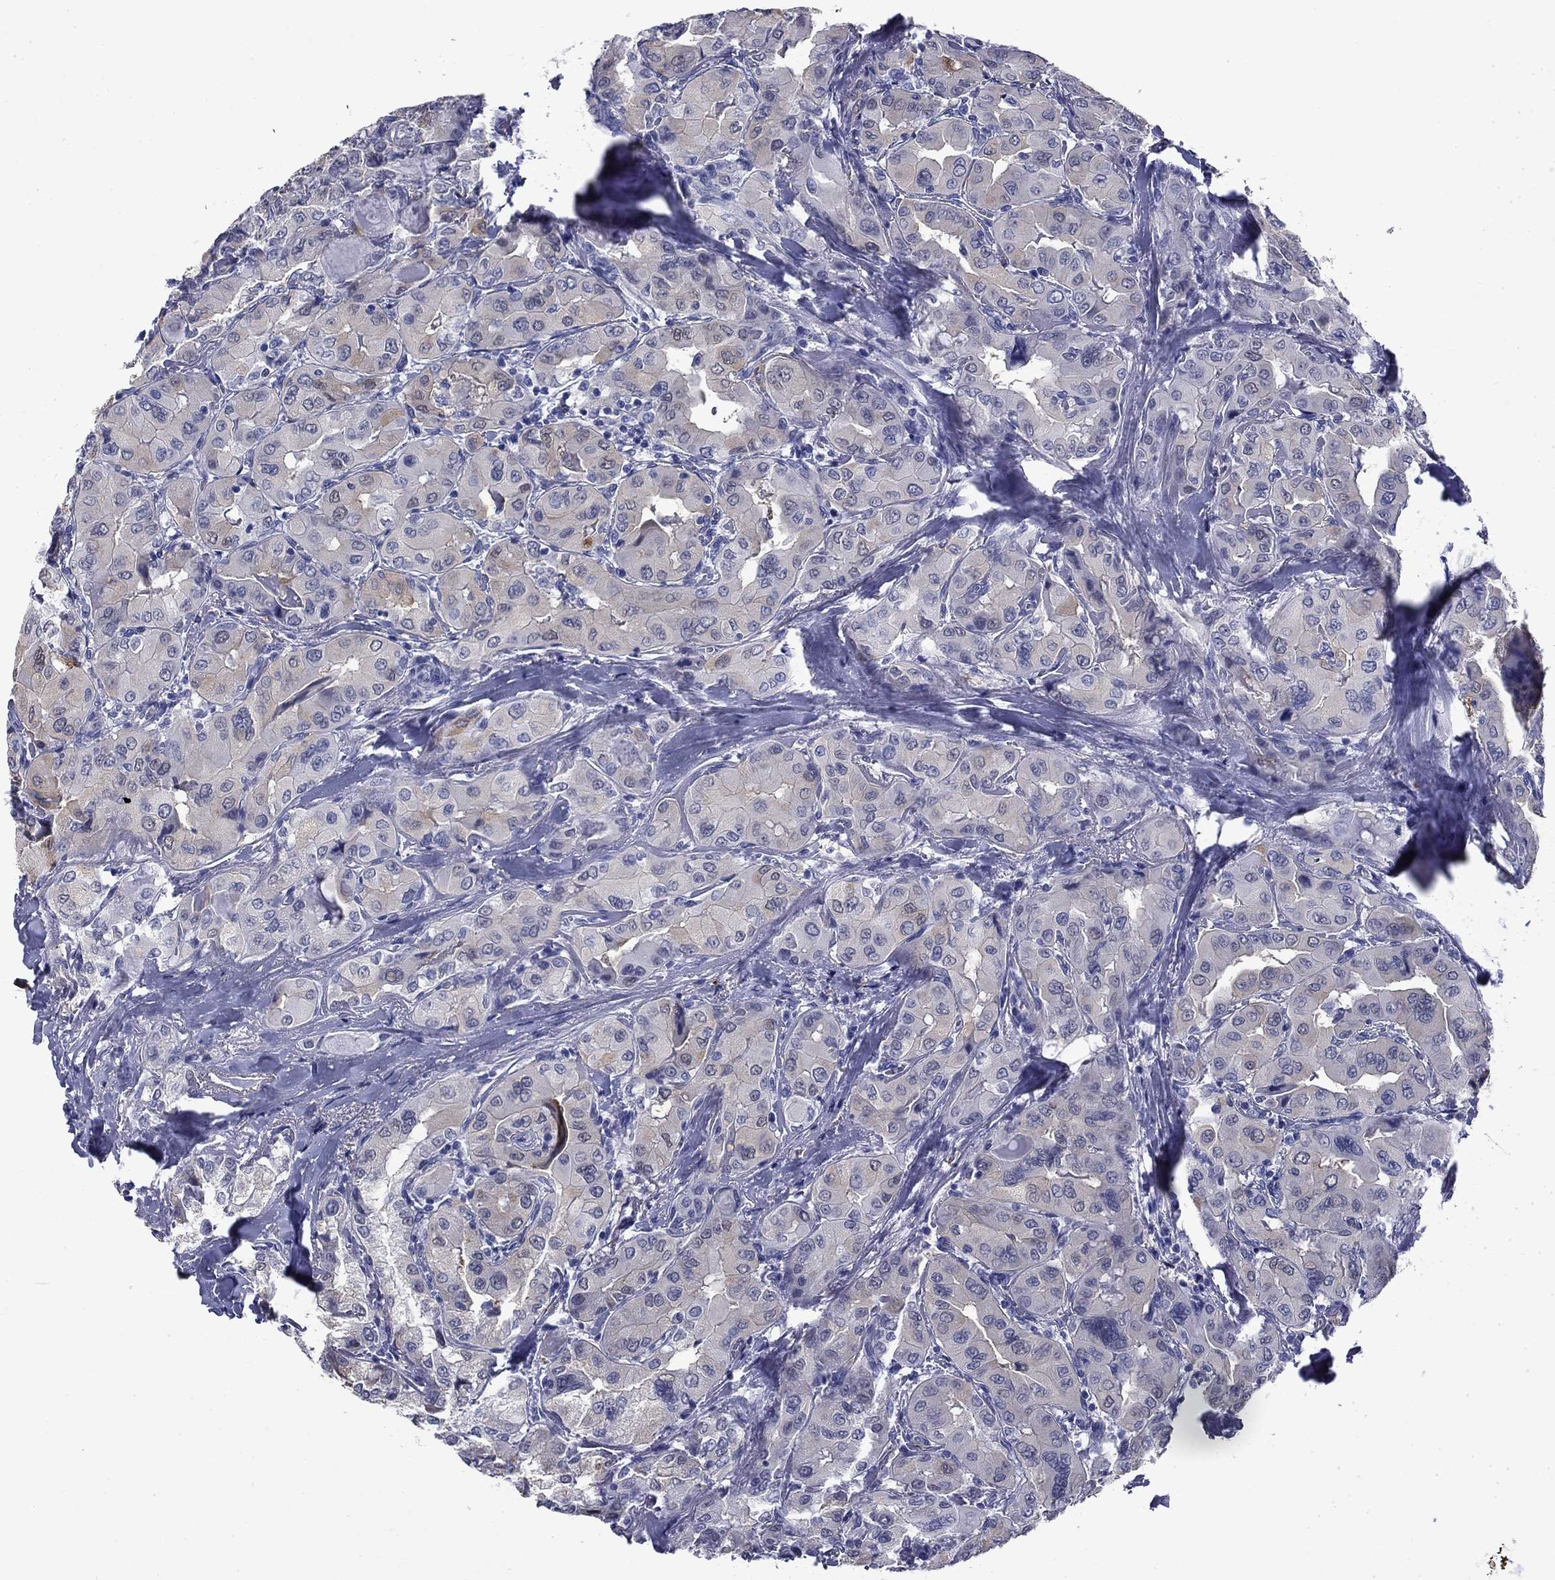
{"staining": {"intensity": "negative", "quantity": "none", "location": "none"}, "tissue": "thyroid cancer", "cell_type": "Tumor cells", "image_type": "cancer", "snomed": [{"axis": "morphology", "description": "Normal tissue, NOS"}, {"axis": "morphology", "description": "Papillary adenocarcinoma, NOS"}, {"axis": "topography", "description": "Thyroid gland"}], "caption": "Immunohistochemistry (IHC) micrograph of neoplastic tissue: human thyroid cancer stained with DAB reveals no significant protein positivity in tumor cells.", "gene": "BCL2L14", "patient": {"sex": "female", "age": 66}}